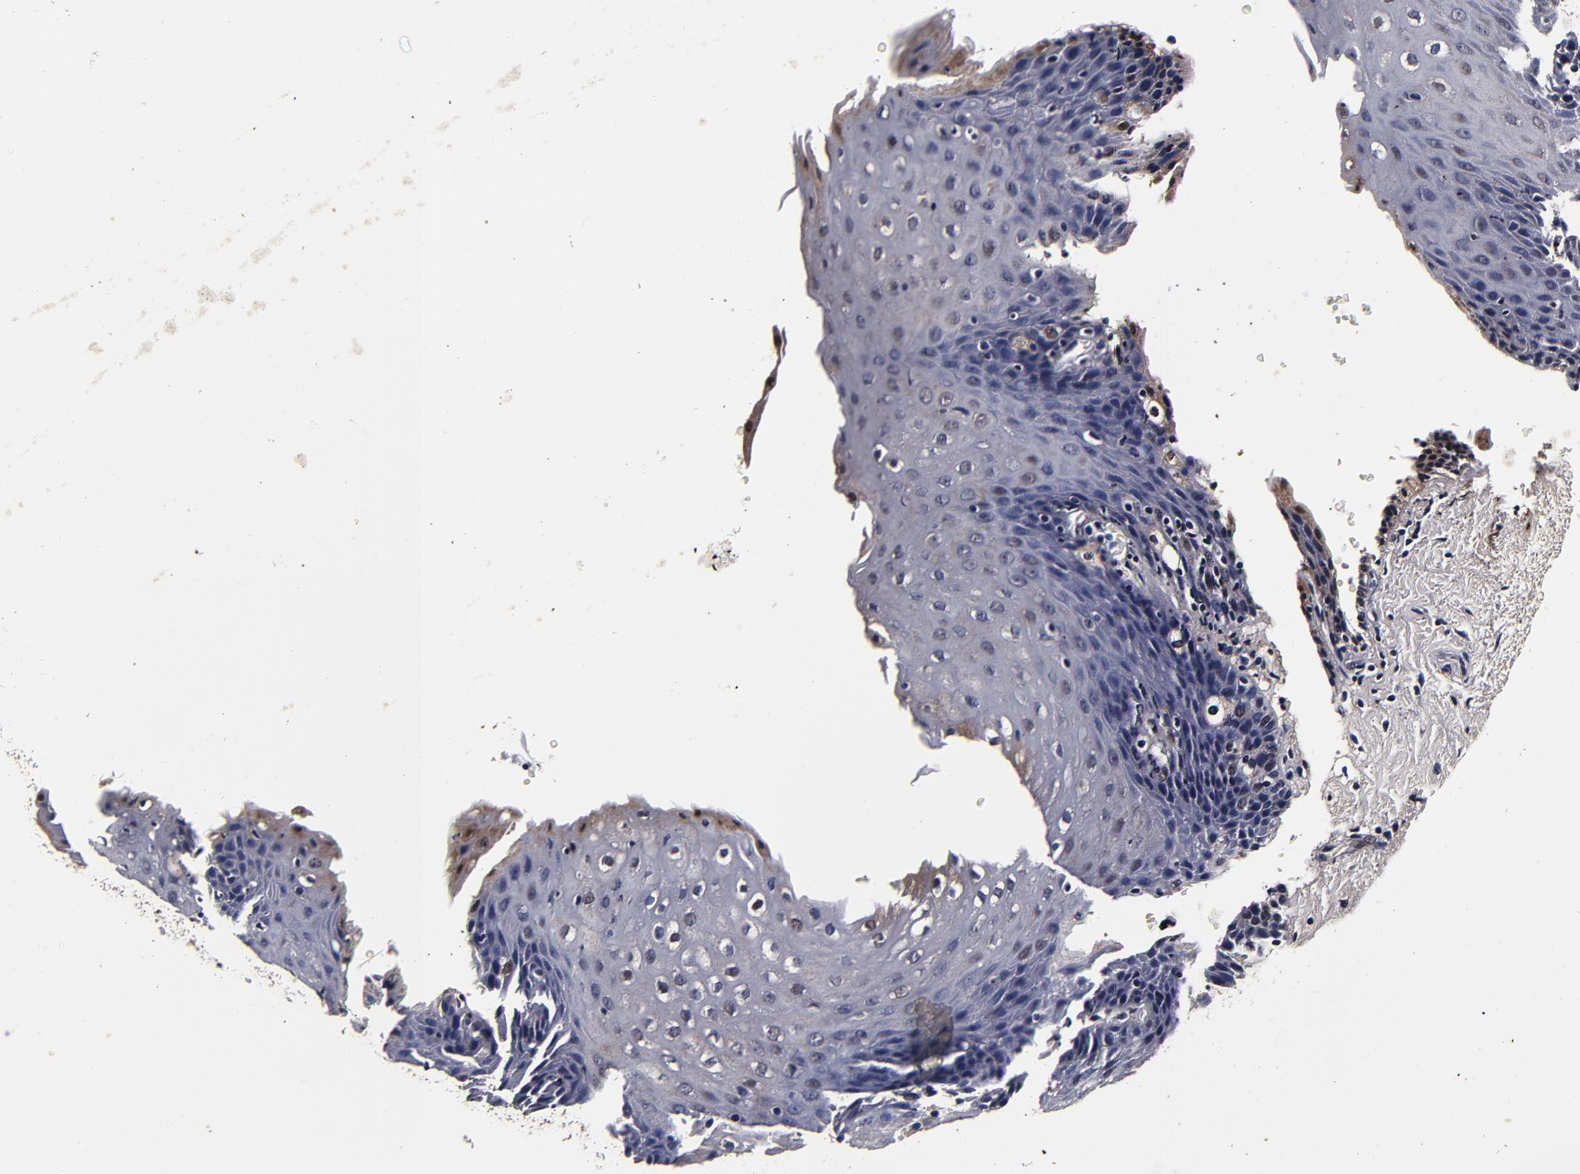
{"staining": {"intensity": "weak", "quantity": ">75%", "location": "nuclear"}, "tissue": "esophagus", "cell_type": "Squamous epithelial cells", "image_type": "normal", "snomed": [{"axis": "morphology", "description": "Normal tissue, NOS"}, {"axis": "topography", "description": "Esophagus"}], "caption": "Human esophagus stained with a protein marker shows weak staining in squamous epithelial cells.", "gene": "MMP15", "patient": {"sex": "female", "age": 61}}